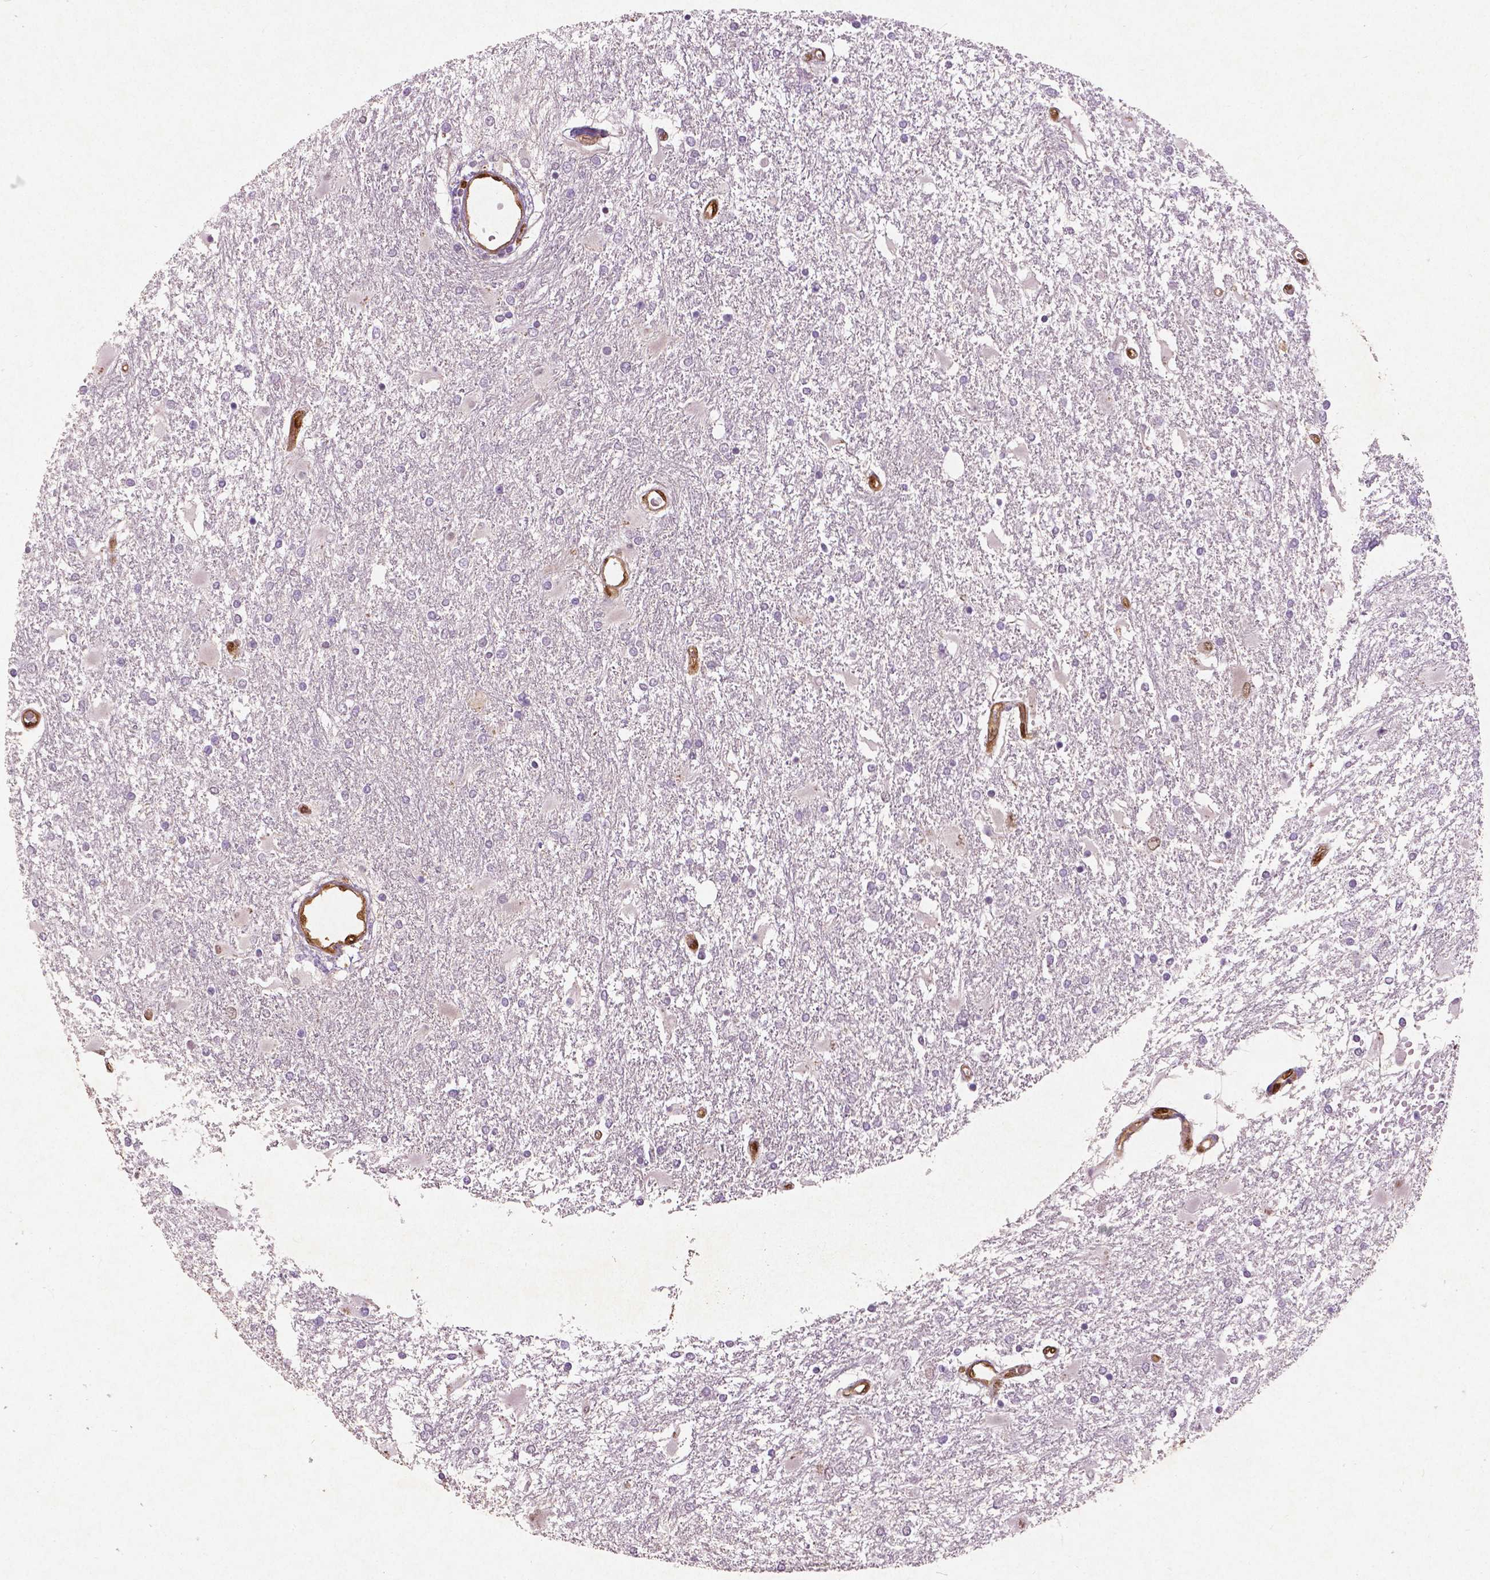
{"staining": {"intensity": "negative", "quantity": "none", "location": "none"}, "tissue": "glioma", "cell_type": "Tumor cells", "image_type": "cancer", "snomed": [{"axis": "morphology", "description": "Glioma, malignant, High grade"}, {"axis": "topography", "description": "Cerebral cortex"}], "caption": "High power microscopy histopathology image of an IHC photomicrograph of malignant high-grade glioma, revealing no significant staining in tumor cells. (DAB immunohistochemistry (IHC), high magnification).", "gene": "WWTR1", "patient": {"sex": "male", "age": 79}}